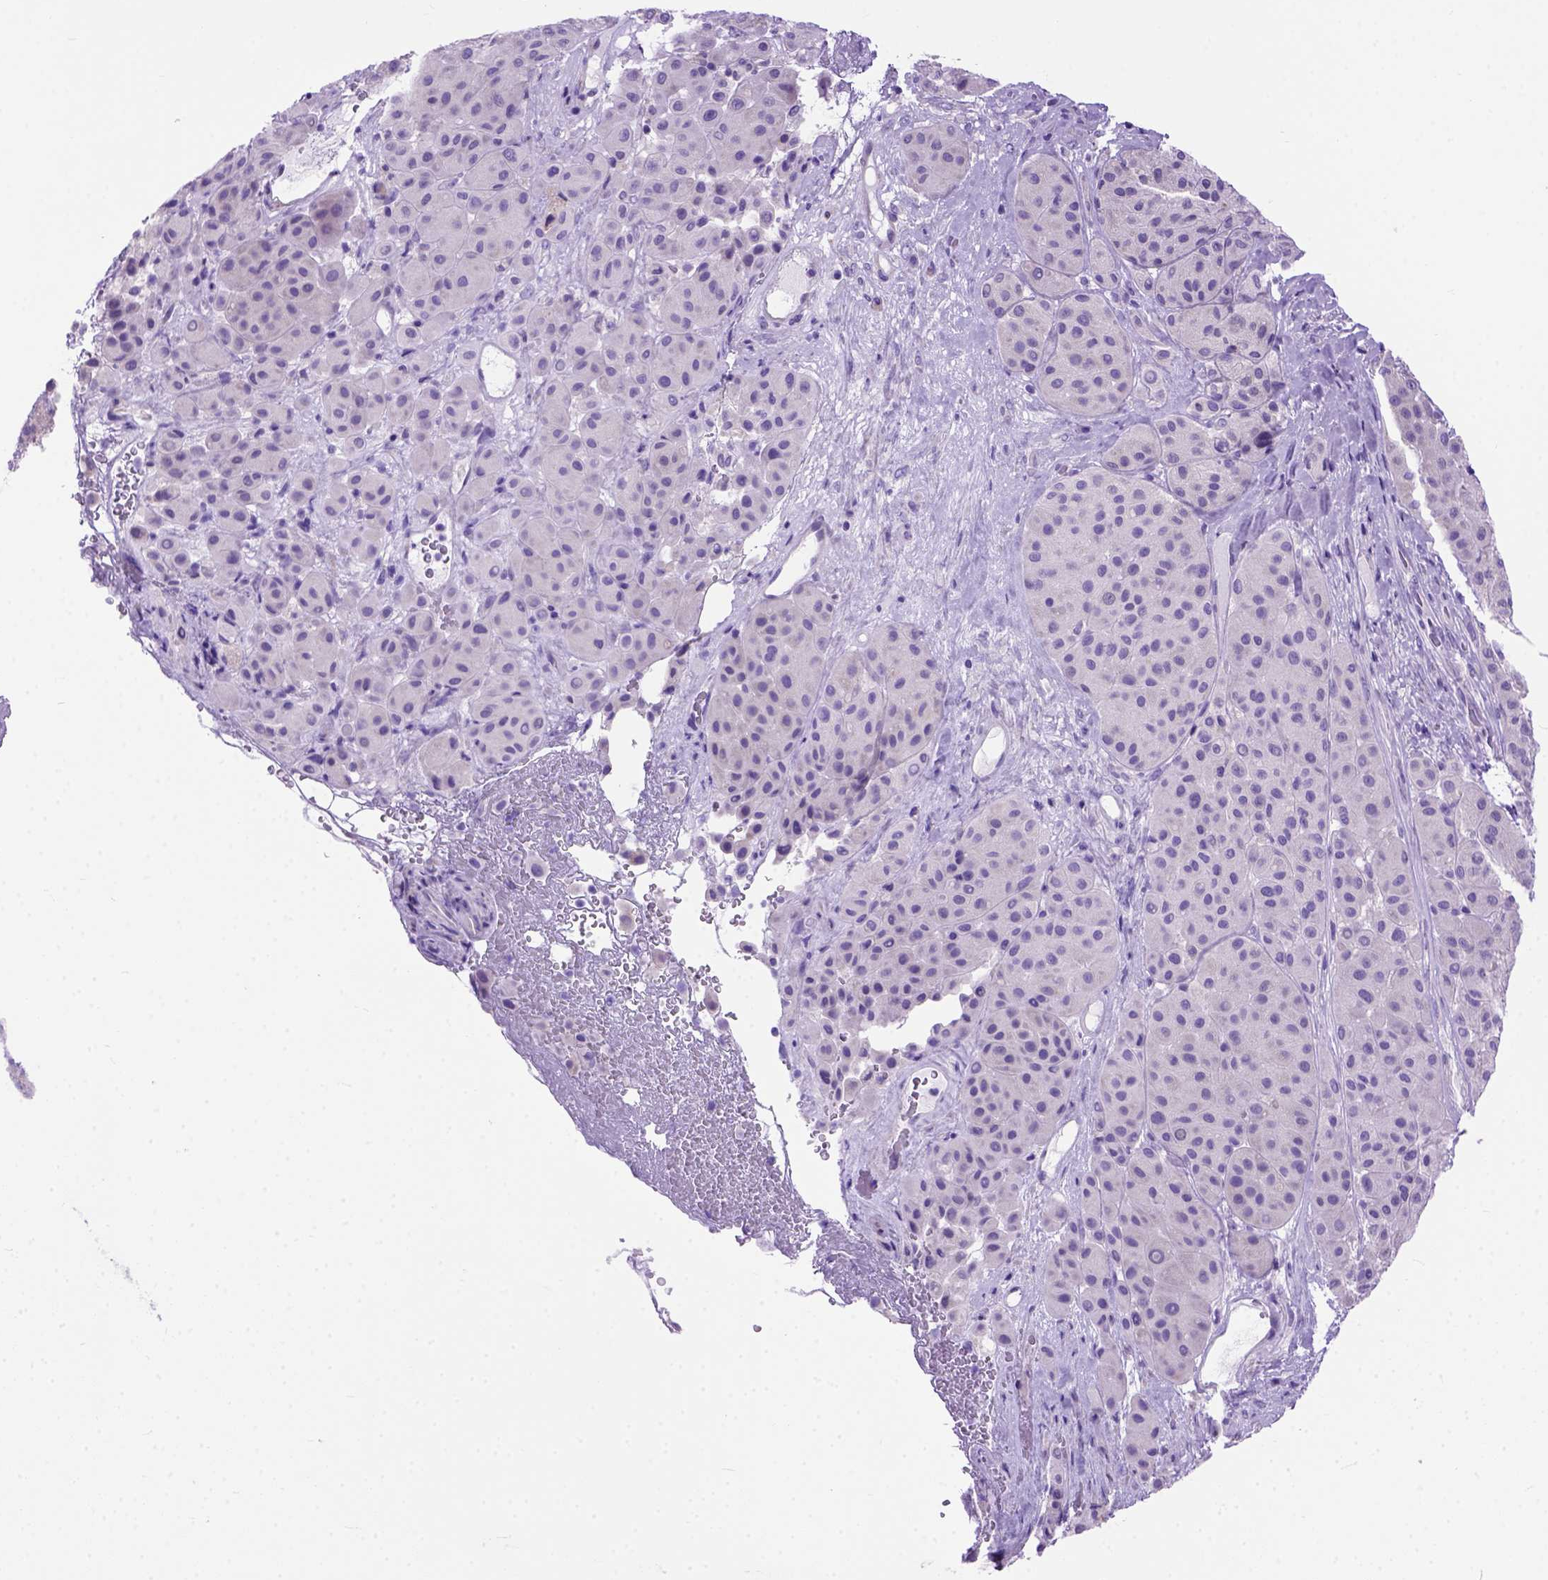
{"staining": {"intensity": "negative", "quantity": "none", "location": "none"}, "tissue": "melanoma", "cell_type": "Tumor cells", "image_type": "cancer", "snomed": [{"axis": "morphology", "description": "Malignant melanoma, Metastatic site"}, {"axis": "topography", "description": "Smooth muscle"}], "caption": "Melanoma was stained to show a protein in brown. There is no significant positivity in tumor cells. Brightfield microscopy of immunohistochemistry (IHC) stained with DAB (brown) and hematoxylin (blue), captured at high magnification.", "gene": "ODAD3", "patient": {"sex": "male", "age": 41}}